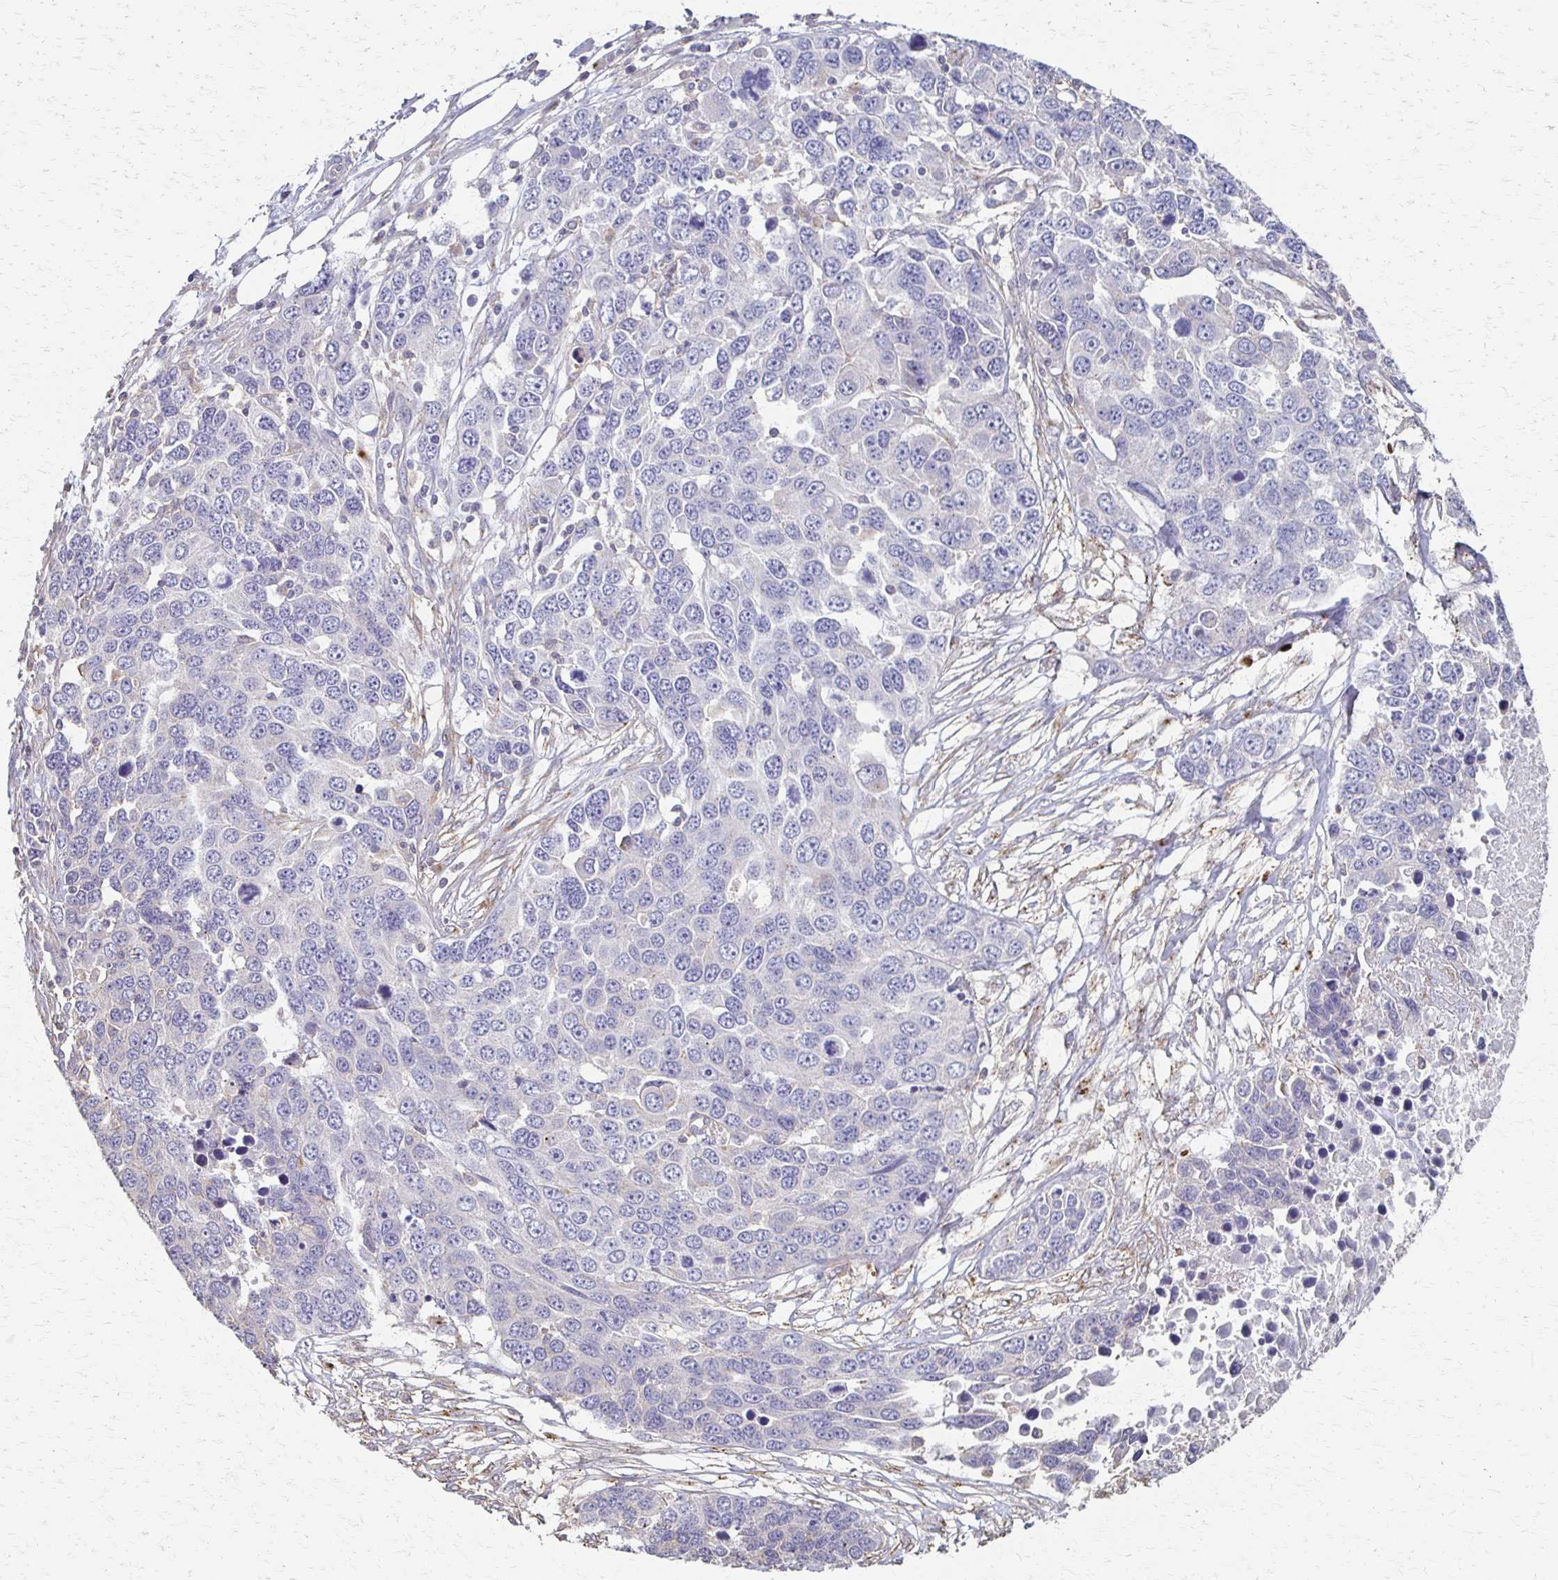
{"staining": {"intensity": "negative", "quantity": "none", "location": "none"}, "tissue": "ovarian cancer", "cell_type": "Tumor cells", "image_type": "cancer", "snomed": [{"axis": "morphology", "description": "Cystadenocarcinoma, serous, NOS"}, {"axis": "topography", "description": "Ovary"}], "caption": "The immunohistochemistry image has no significant expression in tumor cells of serous cystadenocarcinoma (ovarian) tissue.", "gene": "C1QTNF7", "patient": {"sex": "female", "age": 76}}